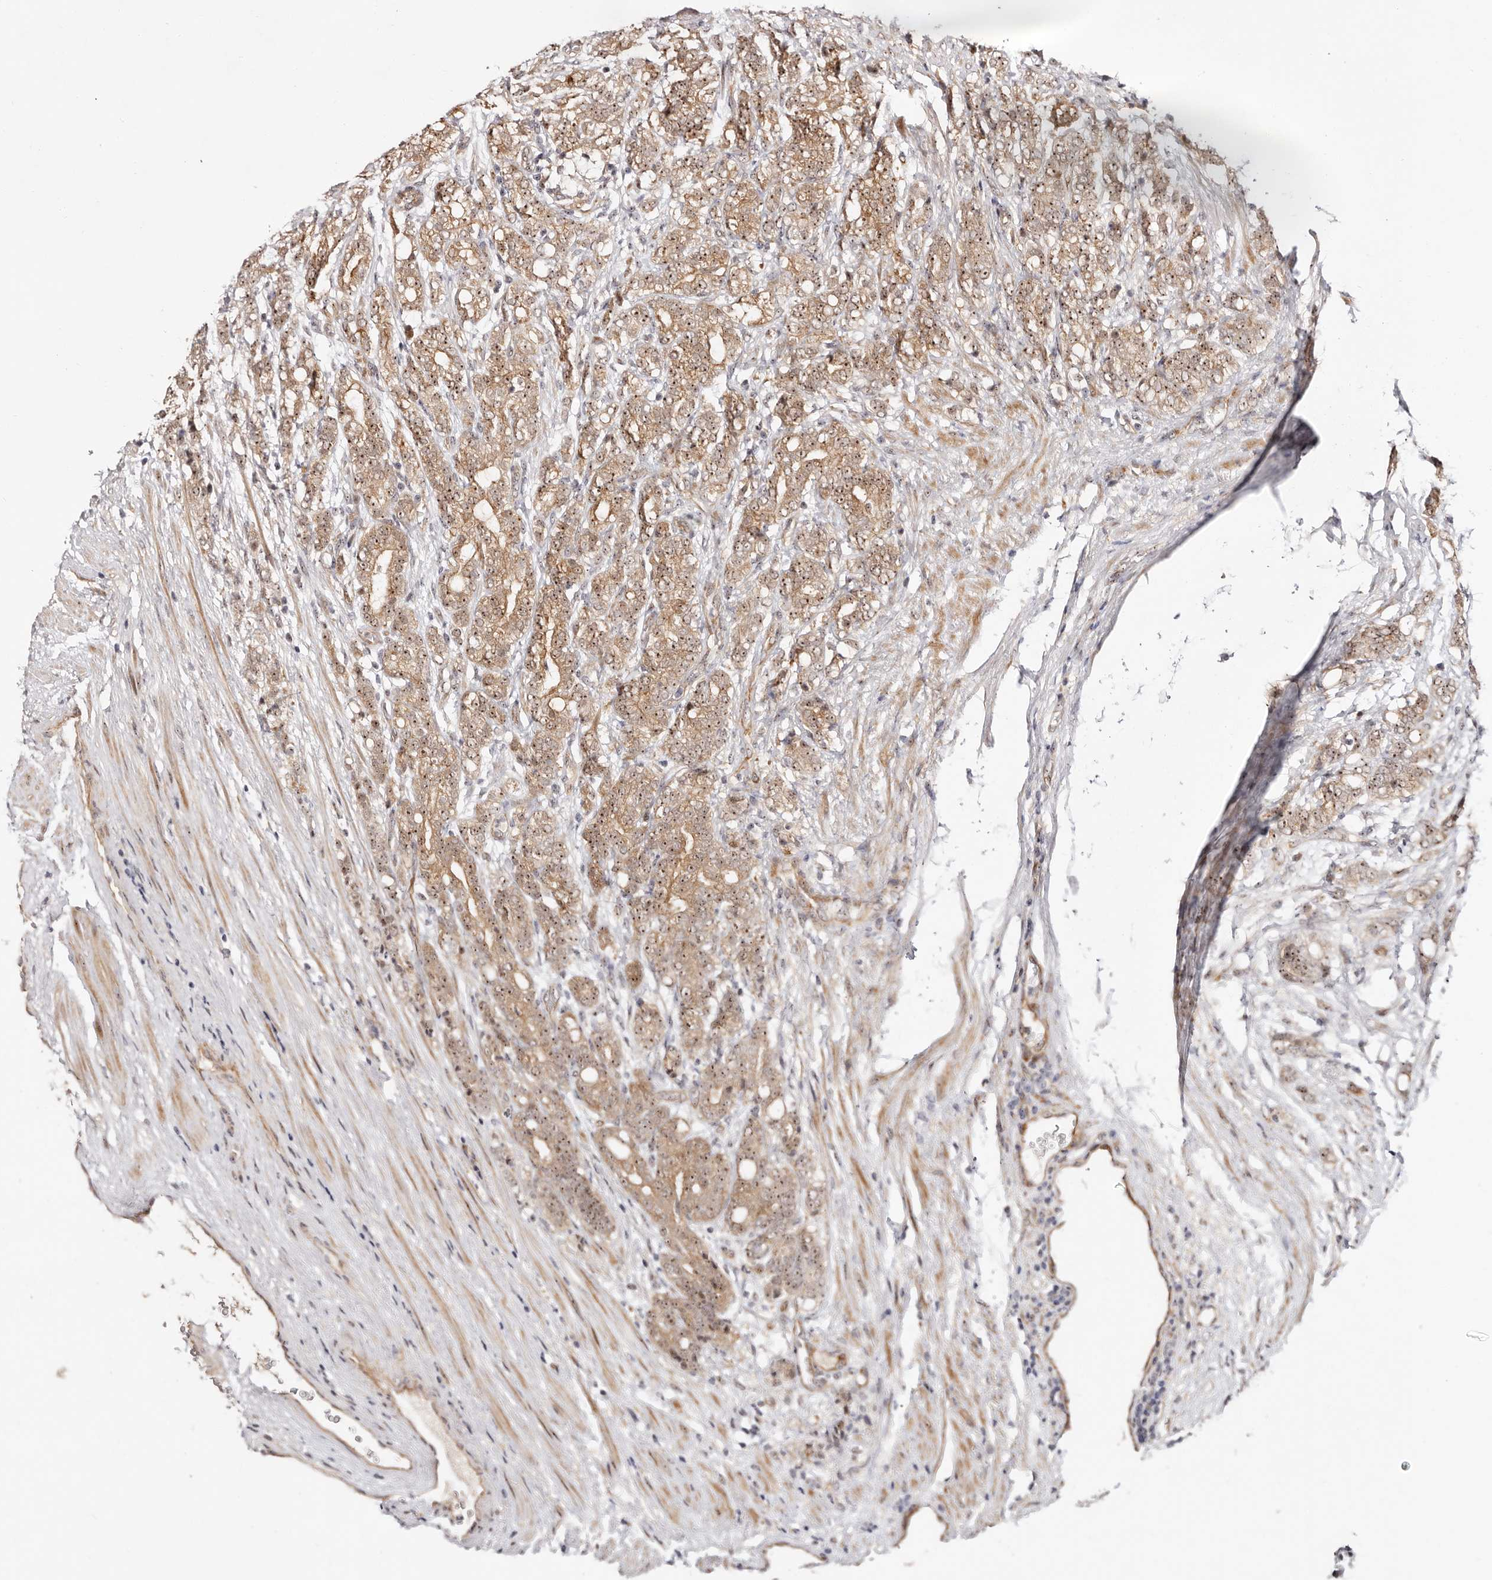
{"staining": {"intensity": "moderate", "quantity": ">75%", "location": "cytoplasmic/membranous,nuclear"}, "tissue": "prostate cancer", "cell_type": "Tumor cells", "image_type": "cancer", "snomed": [{"axis": "morphology", "description": "Adenocarcinoma, High grade"}, {"axis": "topography", "description": "Prostate"}], "caption": "Prostate cancer (high-grade adenocarcinoma) was stained to show a protein in brown. There is medium levels of moderate cytoplasmic/membranous and nuclear staining in about >75% of tumor cells.", "gene": "ODF2L", "patient": {"sex": "male", "age": 57}}